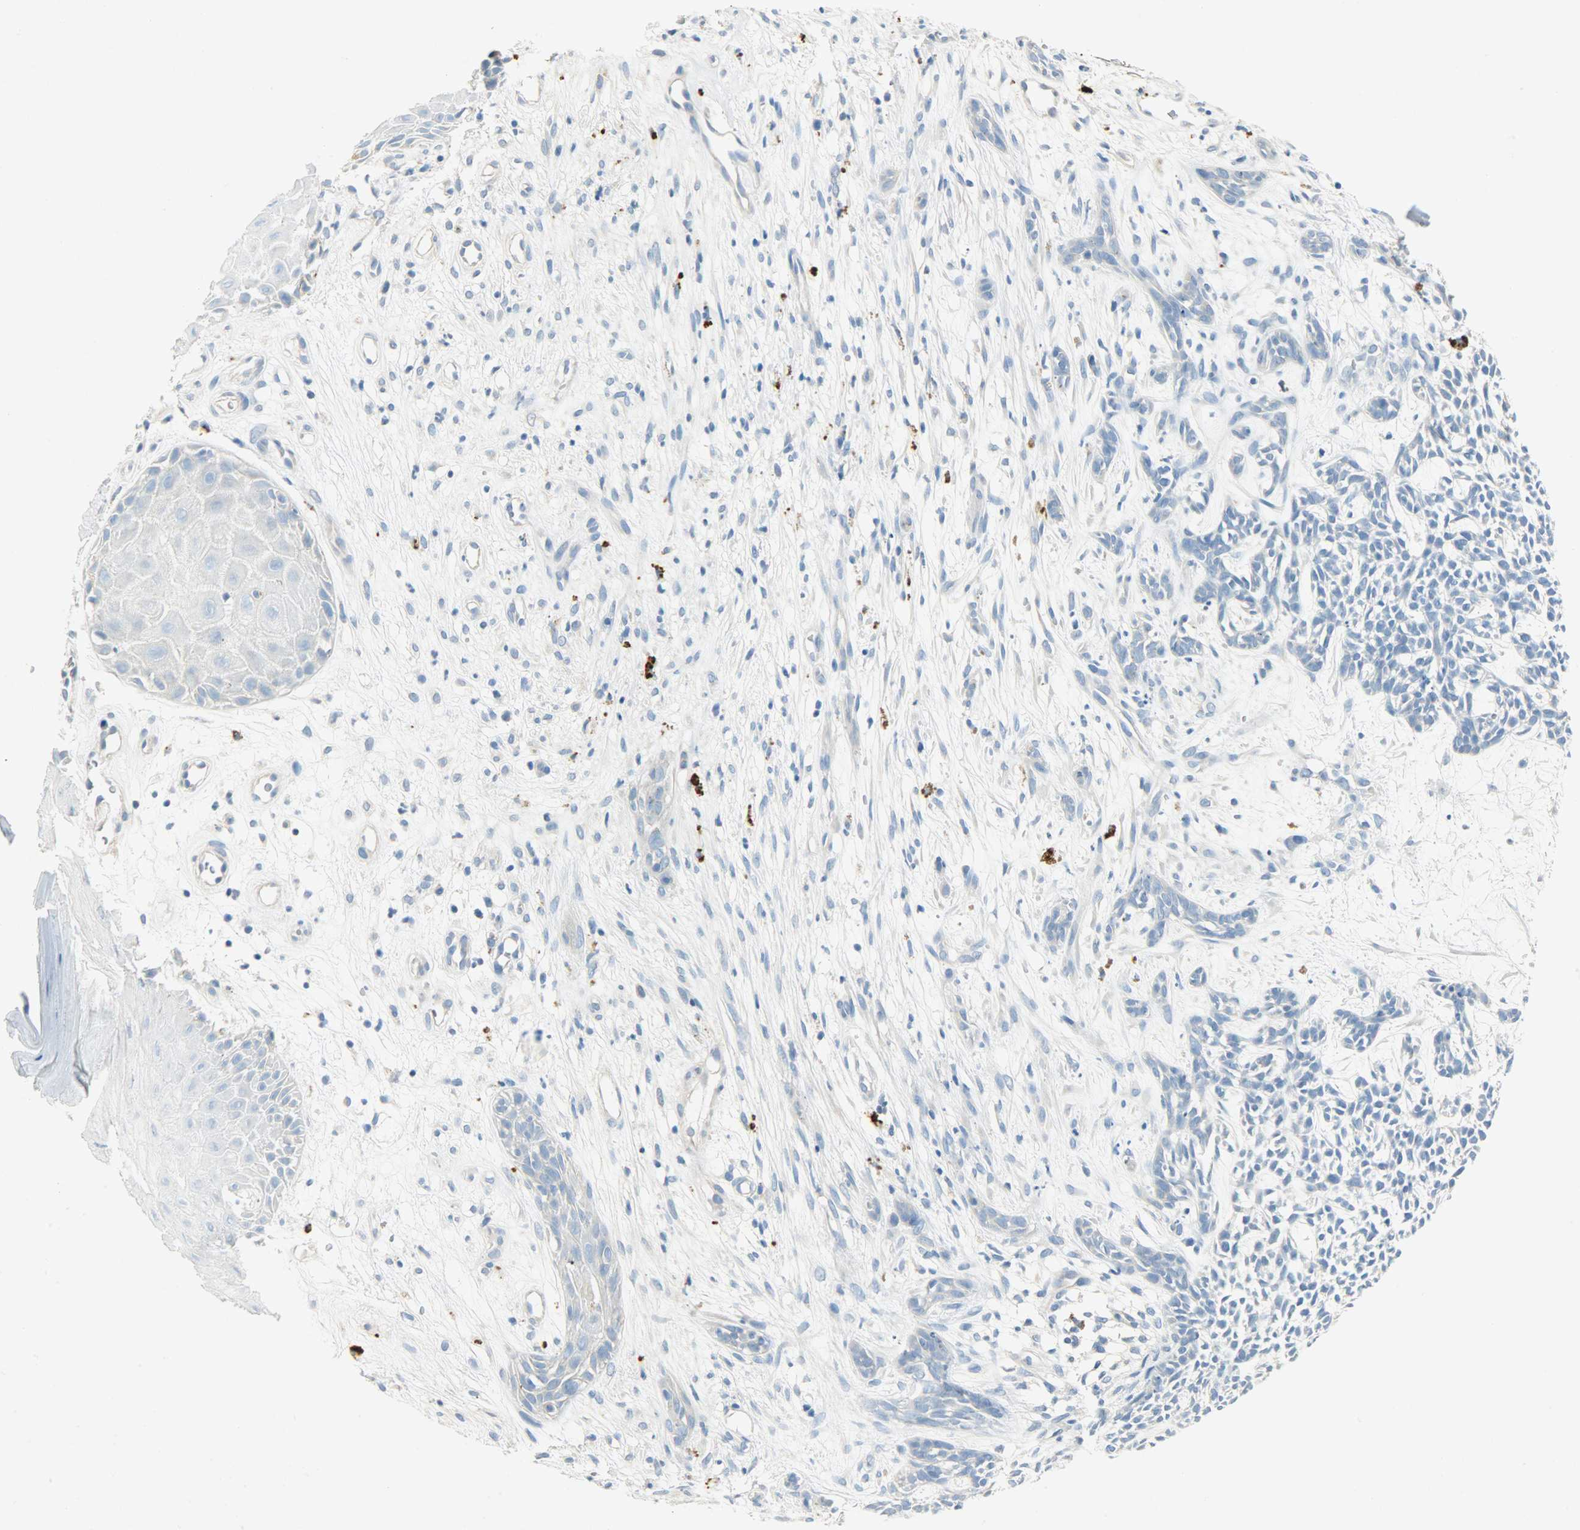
{"staining": {"intensity": "negative", "quantity": "none", "location": "none"}, "tissue": "skin cancer", "cell_type": "Tumor cells", "image_type": "cancer", "snomed": [{"axis": "morphology", "description": "Basal cell carcinoma"}, {"axis": "topography", "description": "Skin"}], "caption": "Immunohistochemical staining of skin basal cell carcinoma demonstrates no significant expression in tumor cells. (DAB immunohistochemistry visualized using brightfield microscopy, high magnification).", "gene": "PROM1", "patient": {"sex": "female", "age": 84}}